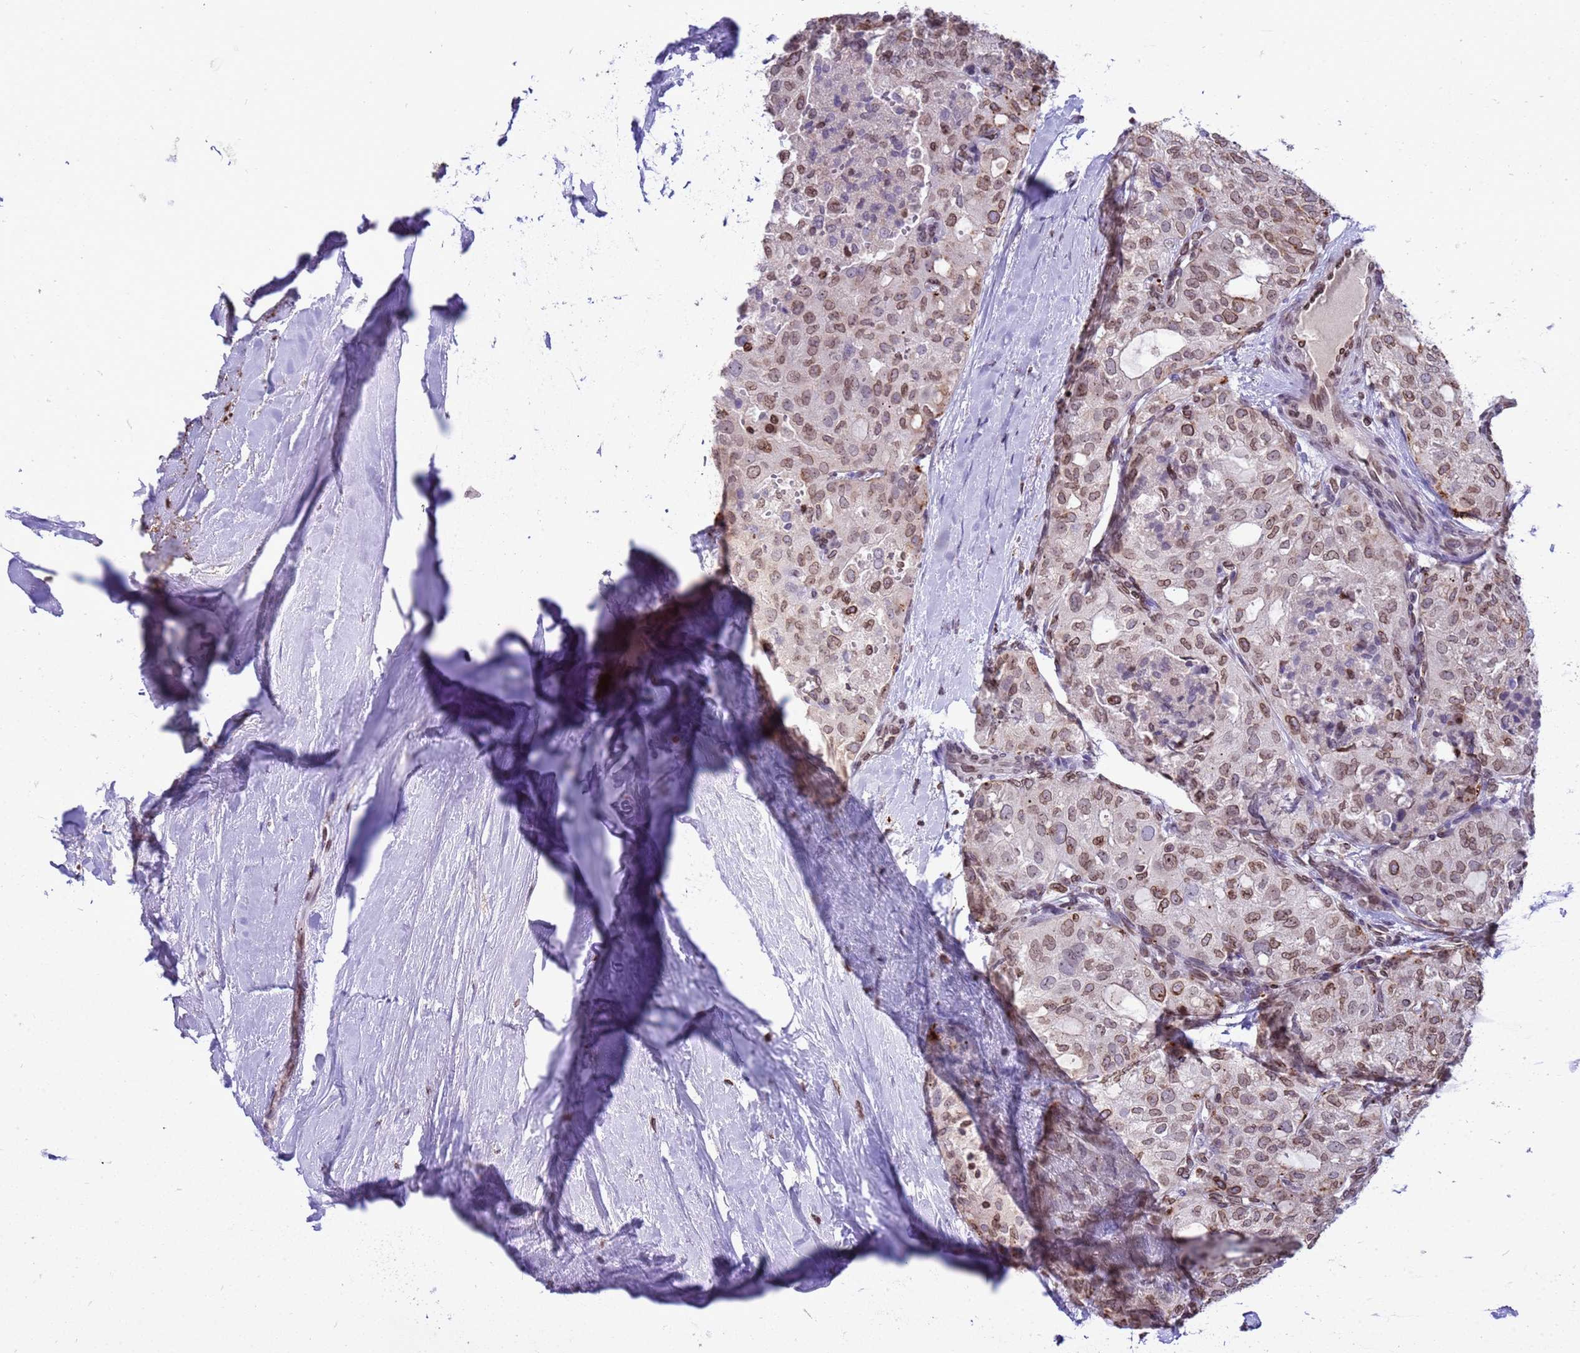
{"staining": {"intensity": "moderate", "quantity": ">75%", "location": "cytoplasmic/membranous,nuclear"}, "tissue": "thyroid cancer", "cell_type": "Tumor cells", "image_type": "cancer", "snomed": [{"axis": "morphology", "description": "Follicular adenoma carcinoma, NOS"}, {"axis": "topography", "description": "Thyroid gland"}], "caption": "A brown stain highlights moderate cytoplasmic/membranous and nuclear staining of a protein in human thyroid follicular adenoma carcinoma tumor cells. The staining was performed using DAB (3,3'-diaminobenzidine) to visualize the protein expression in brown, while the nuclei were stained in blue with hematoxylin (Magnification: 20x).", "gene": "DHX37", "patient": {"sex": "male", "age": 75}}